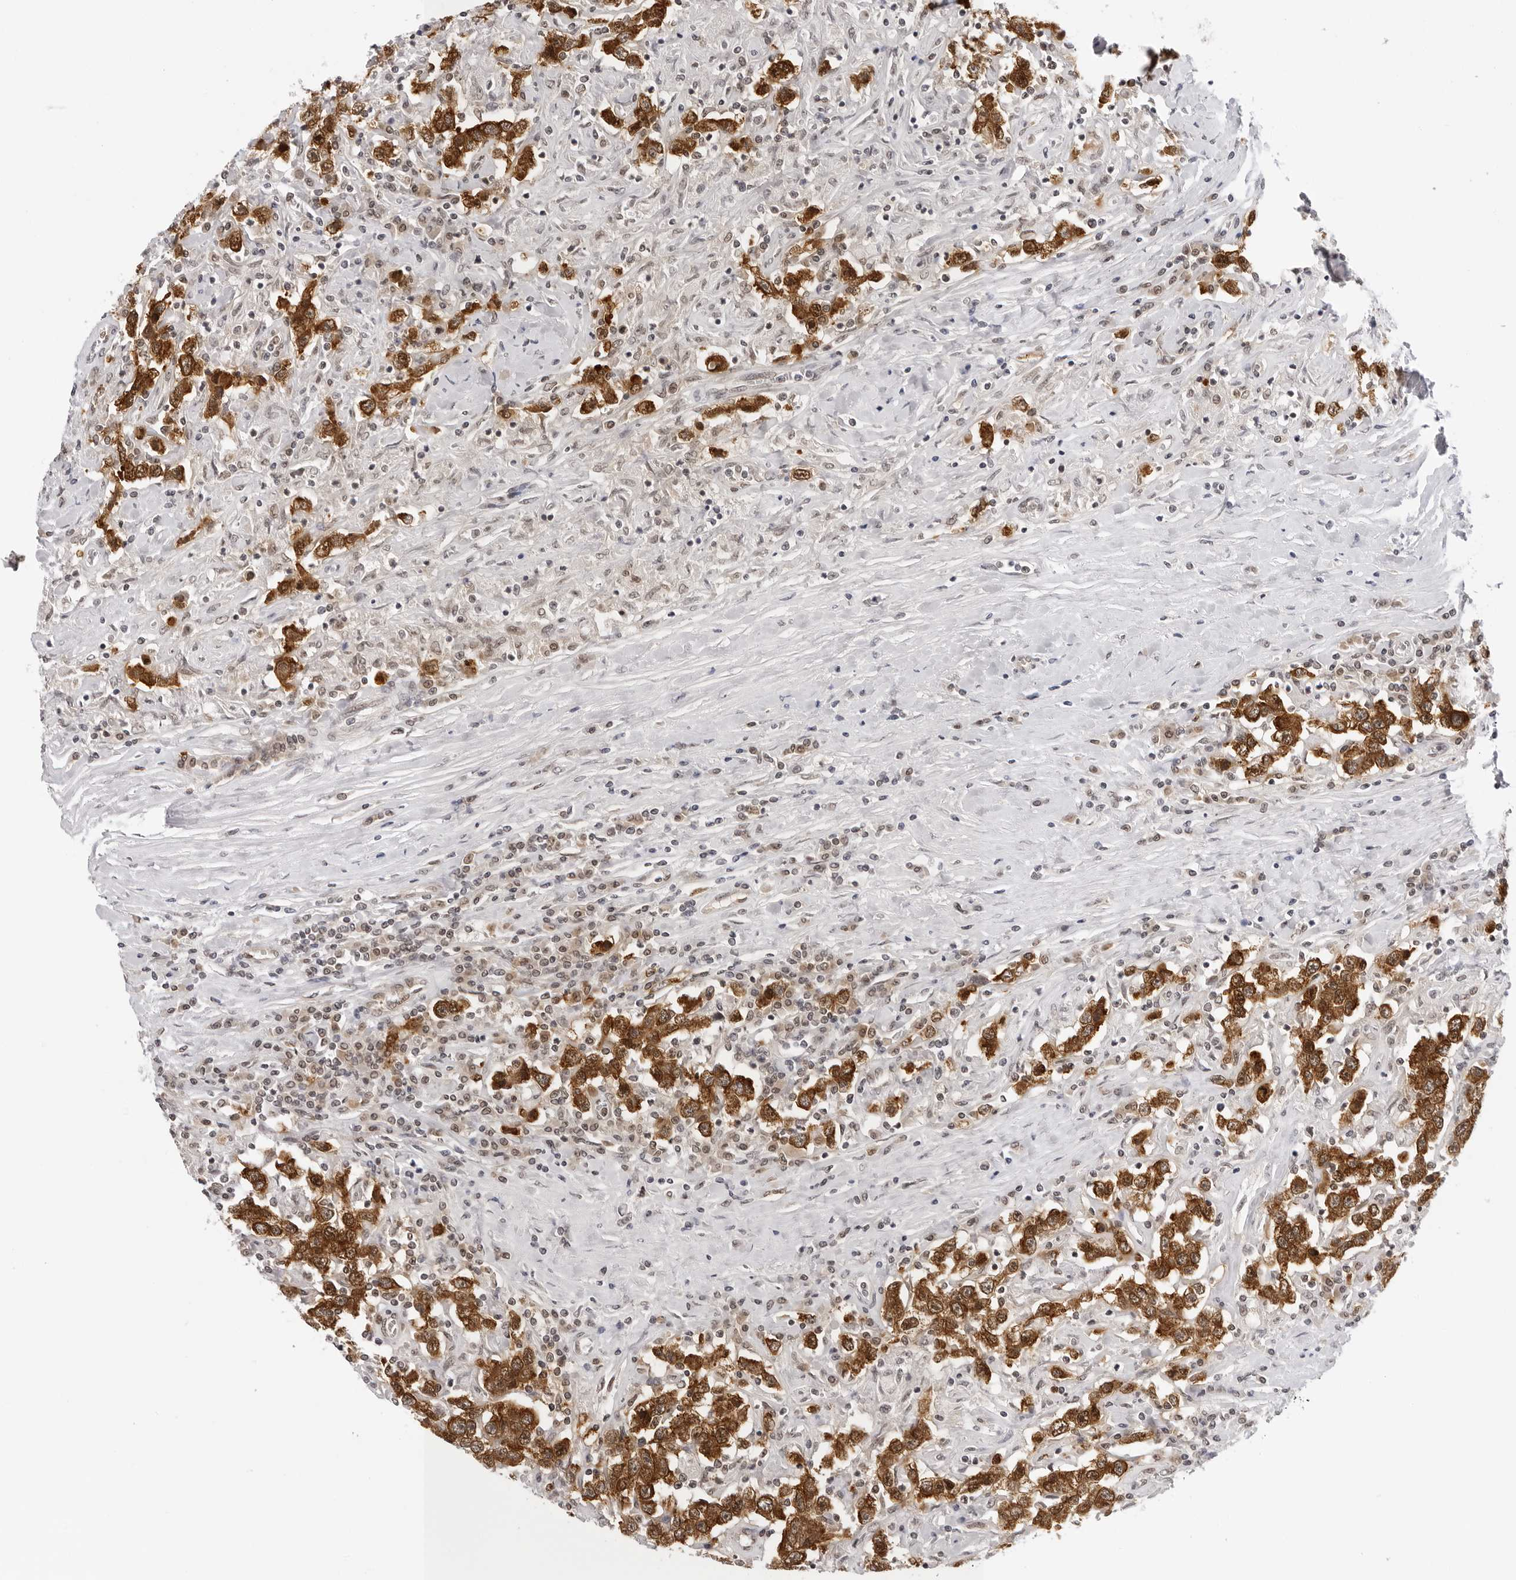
{"staining": {"intensity": "strong", "quantity": ">75%", "location": "cytoplasmic/membranous"}, "tissue": "testis cancer", "cell_type": "Tumor cells", "image_type": "cancer", "snomed": [{"axis": "morphology", "description": "Seminoma, NOS"}, {"axis": "topography", "description": "Testis"}], "caption": "Protein positivity by IHC exhibits strong cytoplasmic/membranous staining in approximately >75% of tumor cells in testis seminoma.", "gene": "WDR77", "patient": {"sex": "male", "age": 41}}